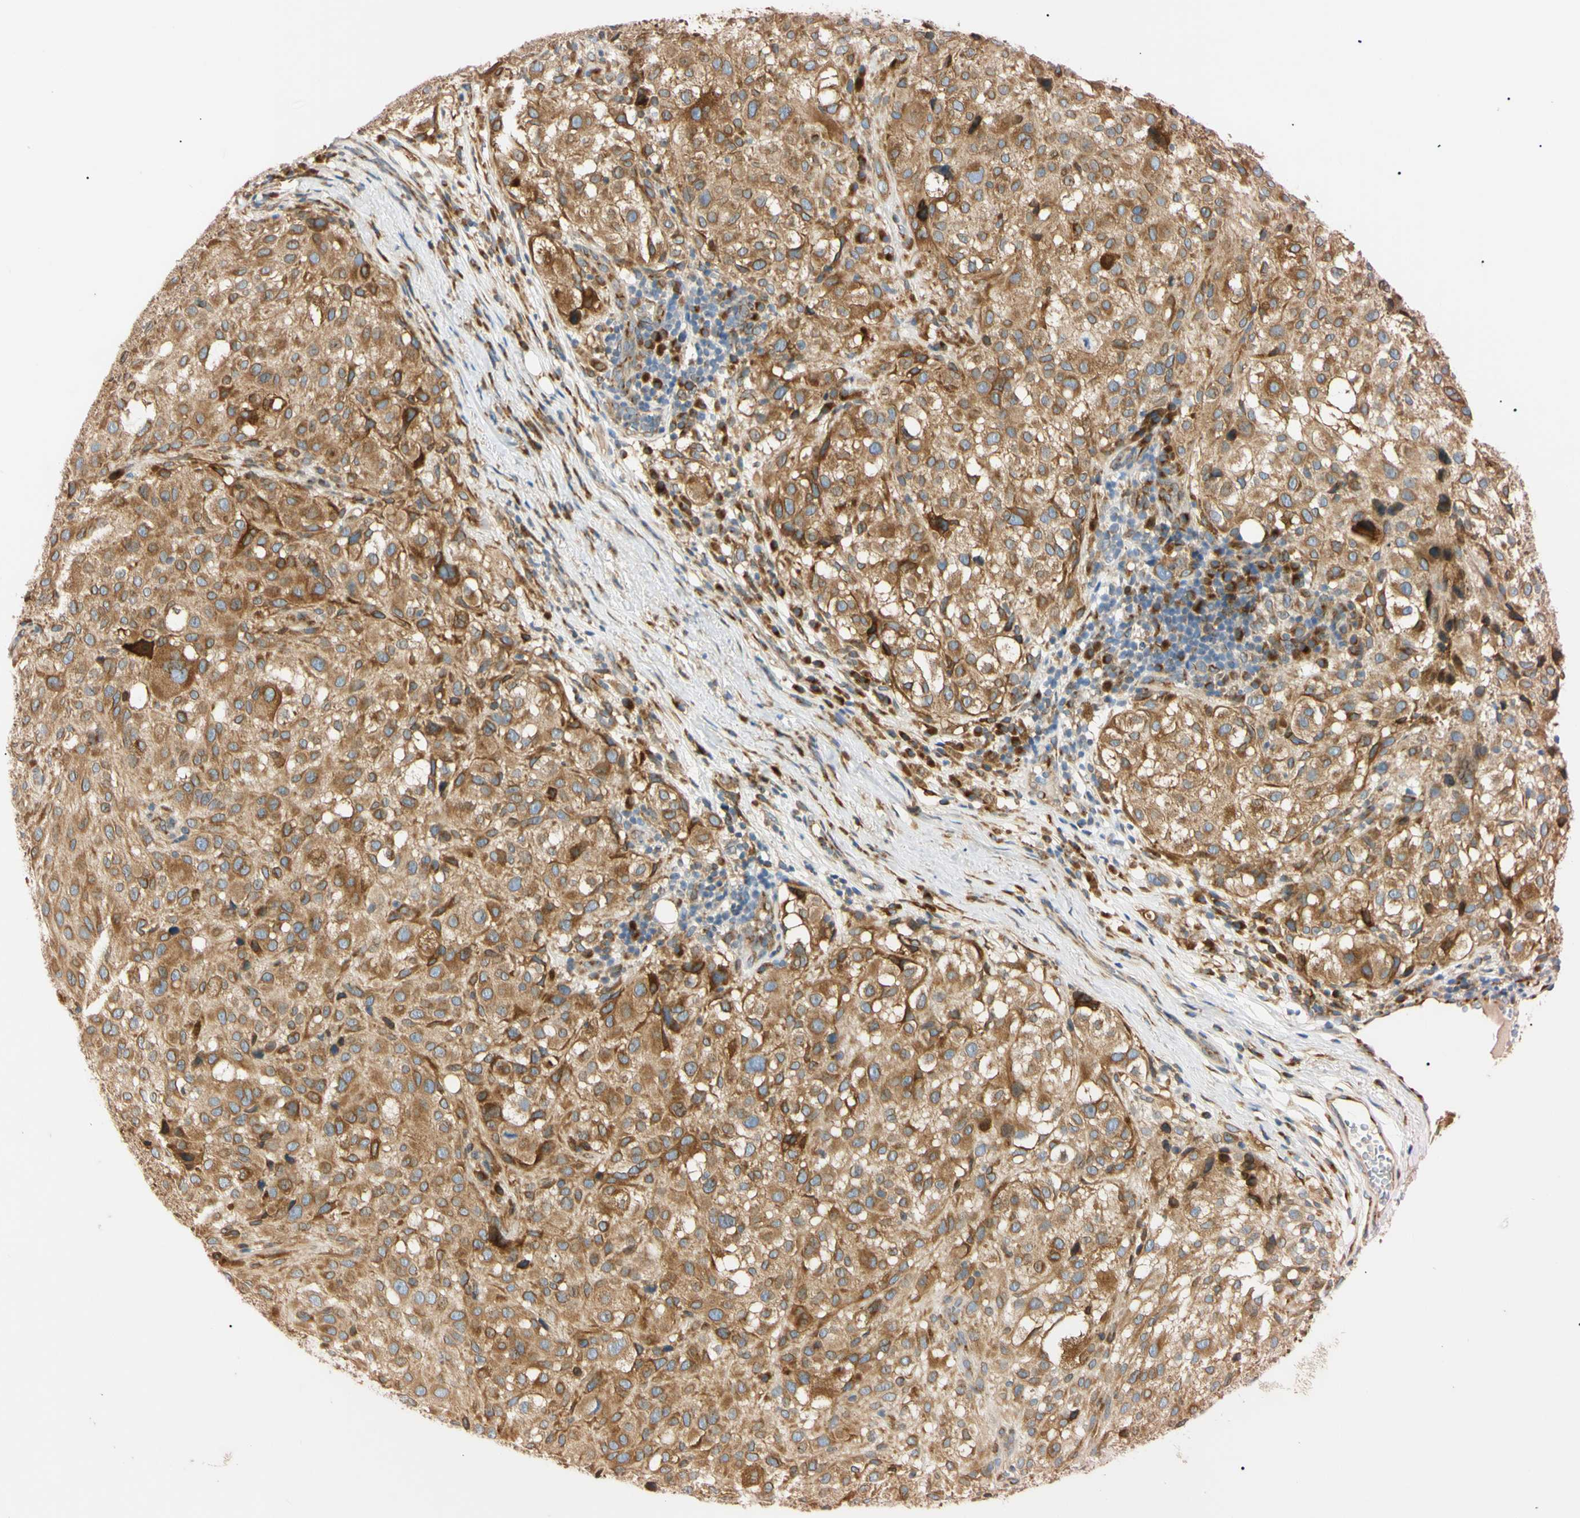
{"staining": {"intensity": "moderate", "quantity": ">75%", "location": "cytoplasmic/membranous"}, "tissue": "melanoma", "cell_type": "Tumor cells", "image_type": "cancer", "snomed": [{"axis": "morphology", "description": "Necrosis, NOS"}, {"axis": "morphology", "description": "Malignant melanoma, NOS"}, {"axis": "topography", "description": "Skin"}], "caption": "Protein expression analysis of malignant melanoma exhibits moderate cytoplasmic/membranous expression in approximately >75% of tumor cells.", "gene": "IER3IP1", "patient": {"sex": "female", "age": 87}}